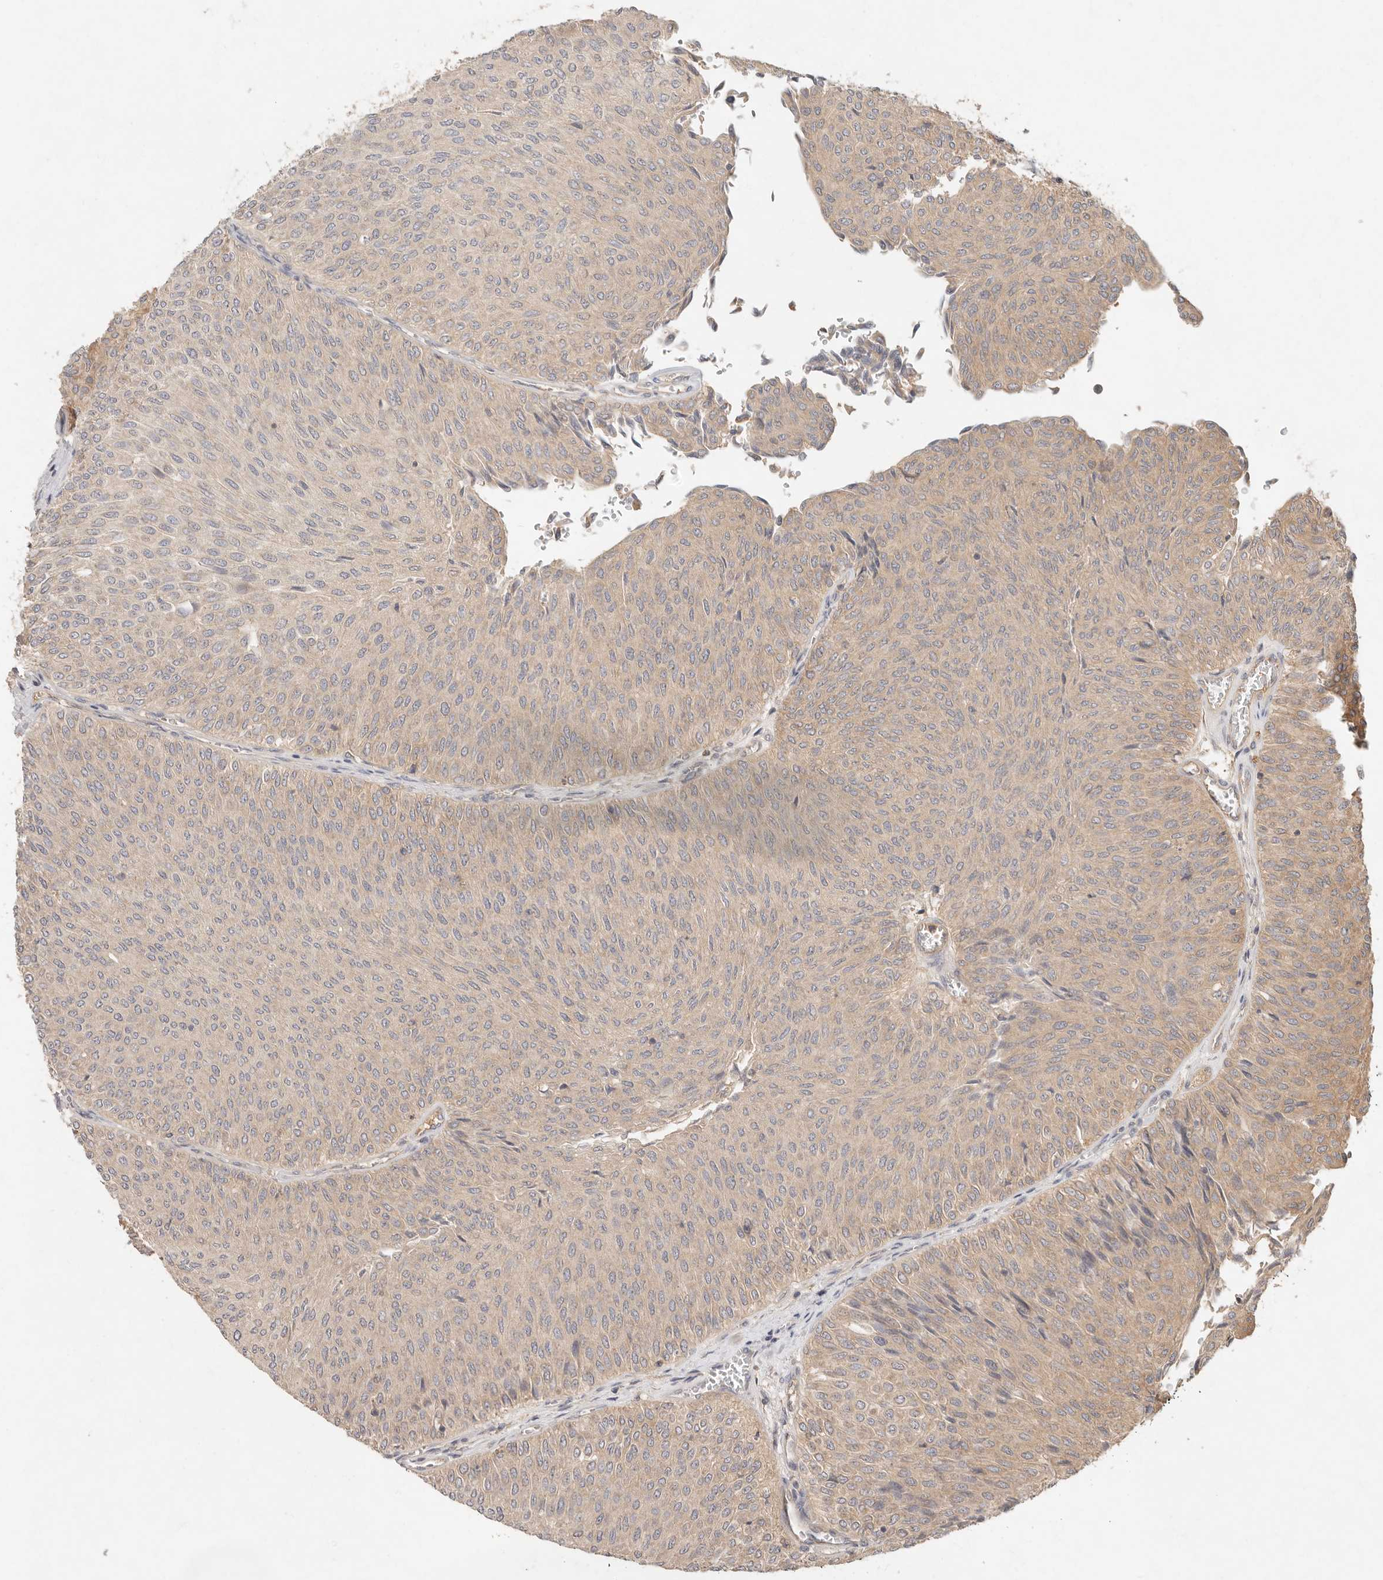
{"staining": {"intensity": "weak", "quantity": "25%-75%", "location": "cytoplasmic/membranous"}, "tissue": "urothelial cancer", "cell_type": "Tumor cells", "image_type": "cancer", "snomed": [{"axis": "morphology", "description": "Urothelial carcinoma, Low grade"}, {"axis": "topography", "description": "Urinary bladder"}], "caption": "Urothelial cancer stained with DAB (3,3'-diaminobenzidine) immunohistochemistry (IHC) demonstrates low levels of weak cytoplasmic/membranous positivity in about 25%-75% of tumor cells.", "gene": "HECTD3", "patient": {"sex": "male", "age": 78}}